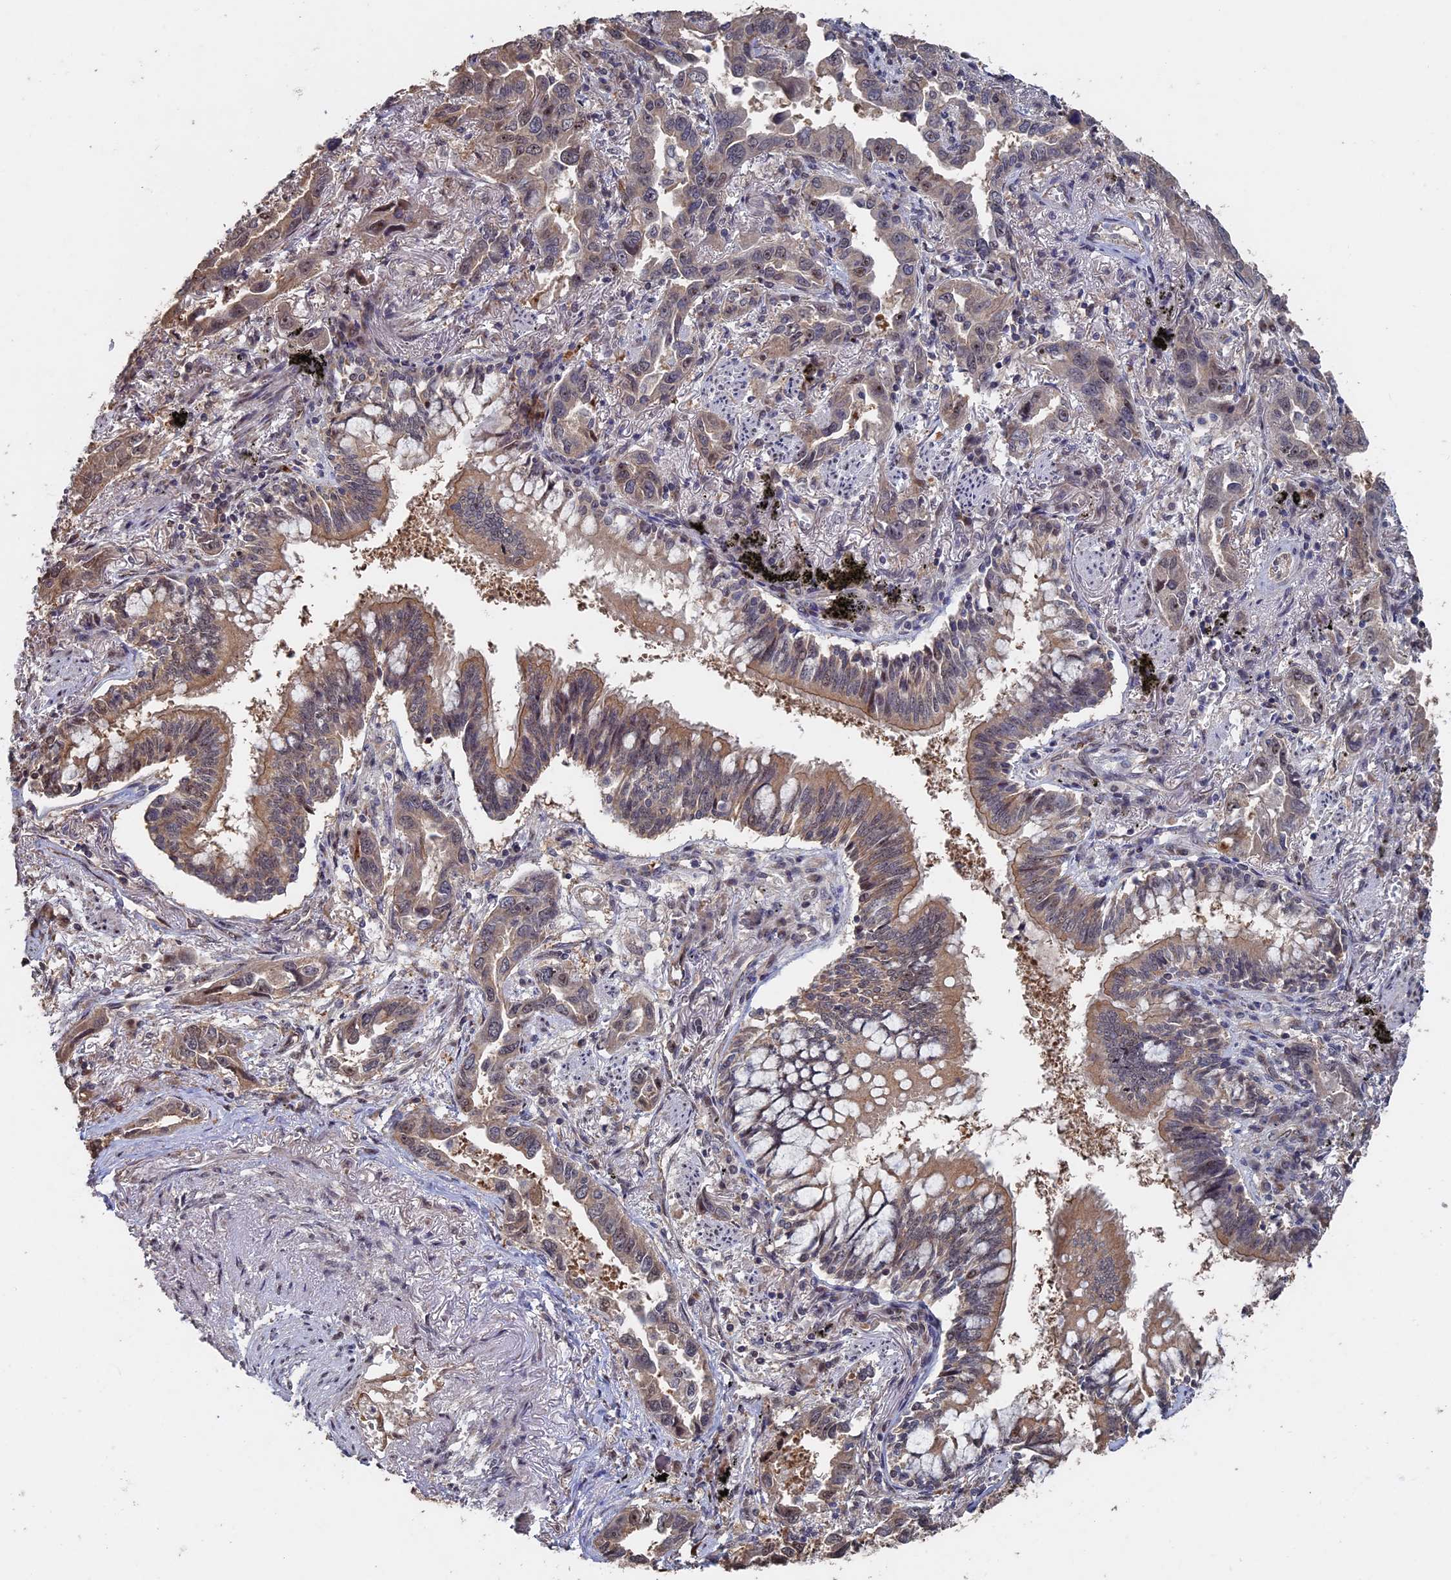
{"staining": {"intensity": "weak", "quantity": ">75%", "location": "cytoplasmic/membranous,nuclear"}, "tissue": "lung cancer", "cell_type": "Tumor cells", "image_type": "cancer", "snomed": [{"axis": "morphology", "description": "Adenocarcinoma, NOS"}, {"axis": "topography", "description": "Lung"}], "caption": "The photomicrograph demonstrates a brown stain indicating the presence of a protein in the cytoplasmic/membranous and nuclear of tumor cells in lung adenocarcinoma. (DAB (3,3'-diaminobenzidine) IHC with brightfield microscopy, high magnification).", "gene": "KIAA1328", "patient": {"sex": "male", "age": 67}}